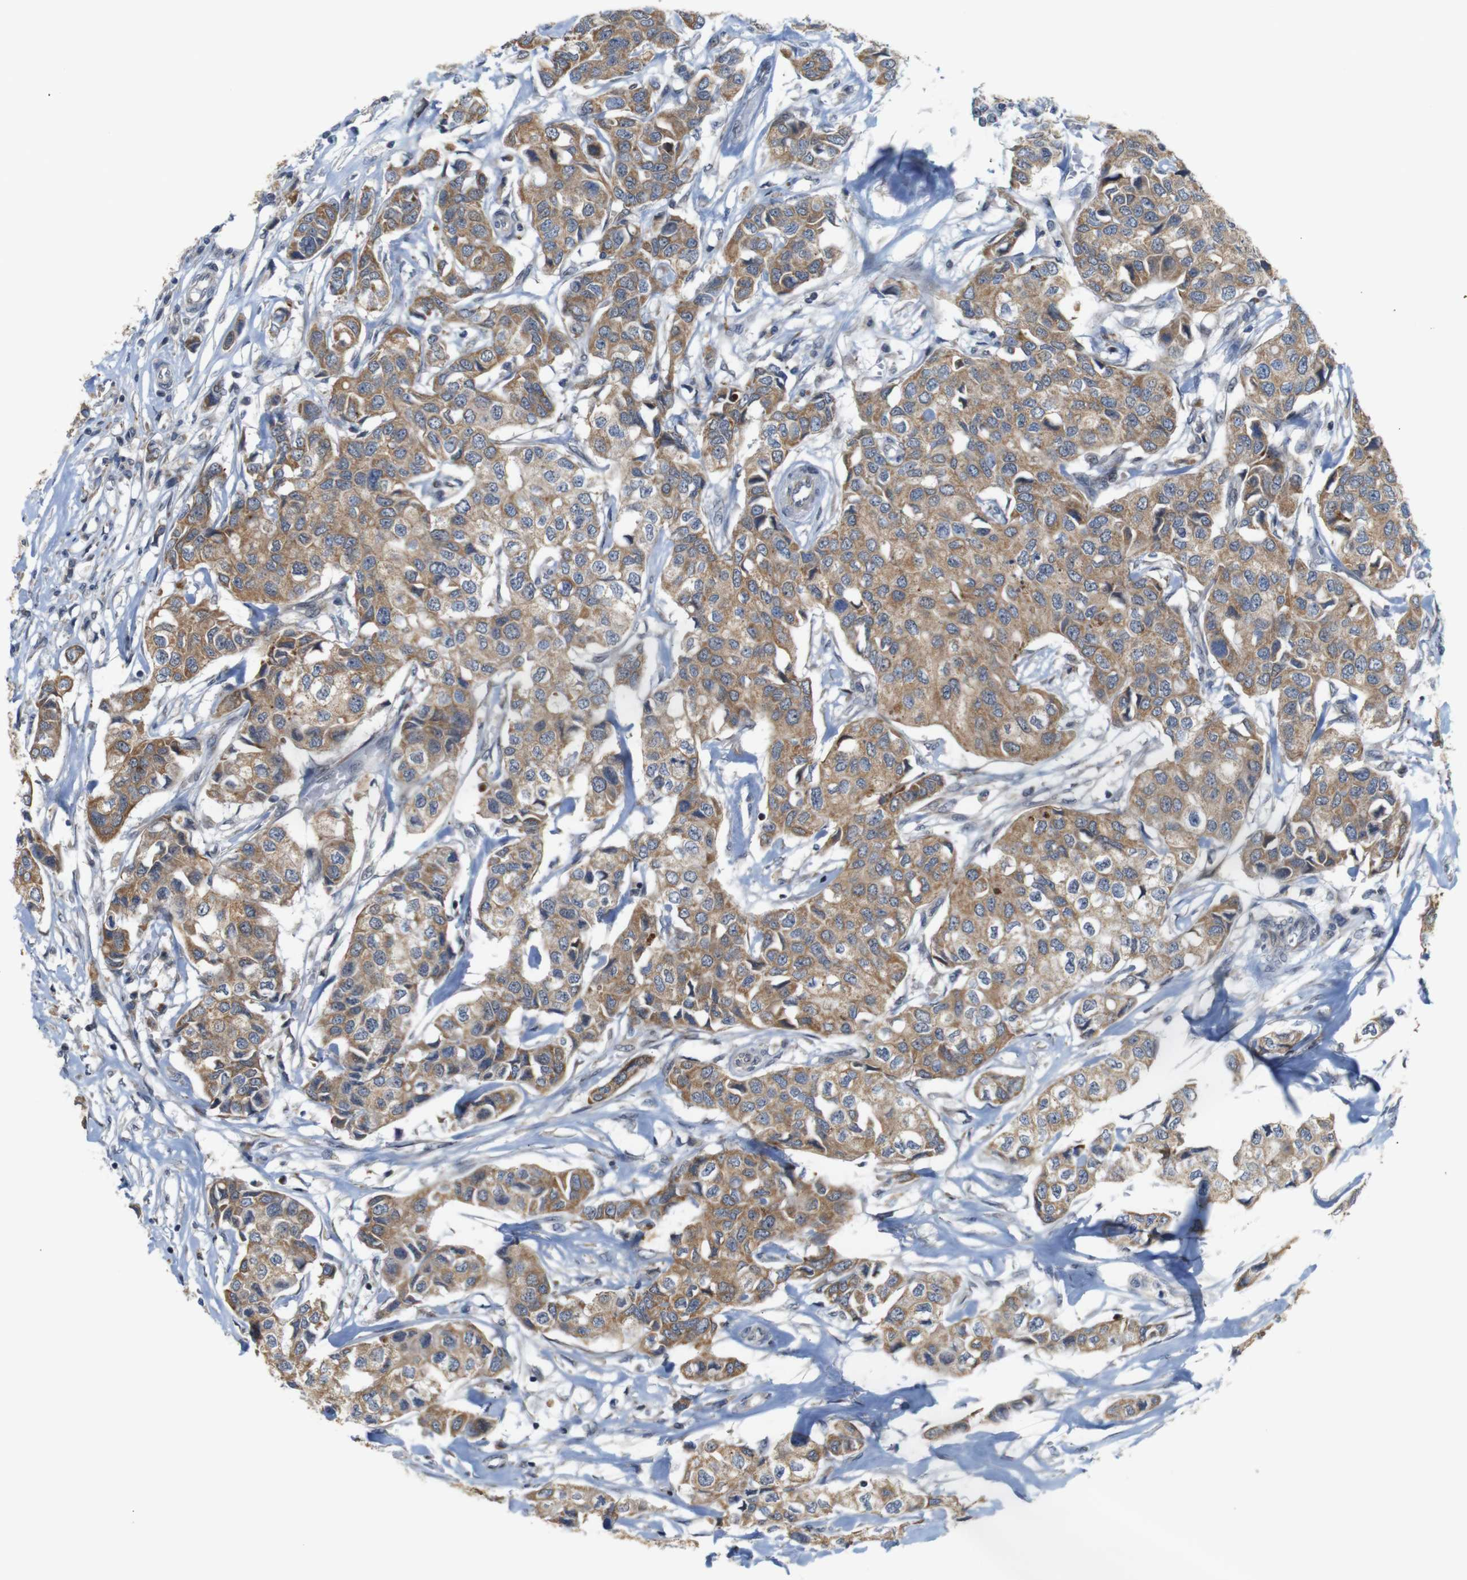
{"staining": {"intensity": "moderate", "quantity": ">75%", "location": "cytoplasmic/membranous"}, "tissue": "breast cancer", "cell_type": "Tumor cells", "image_type": "cancer", "snomed": [{"axis": "morphology", "description": "Duct carcinoma"}, {"axis": "topography", "description": "Breast"}], "caption": "Human breast cancer stained for a protein (brown) reveals moderate cytoplasmic/membranous positive expression in approximately >75% of tumor cells.", "gene": "ATP7B", "patient": {"sex": "female", "age": 80}}